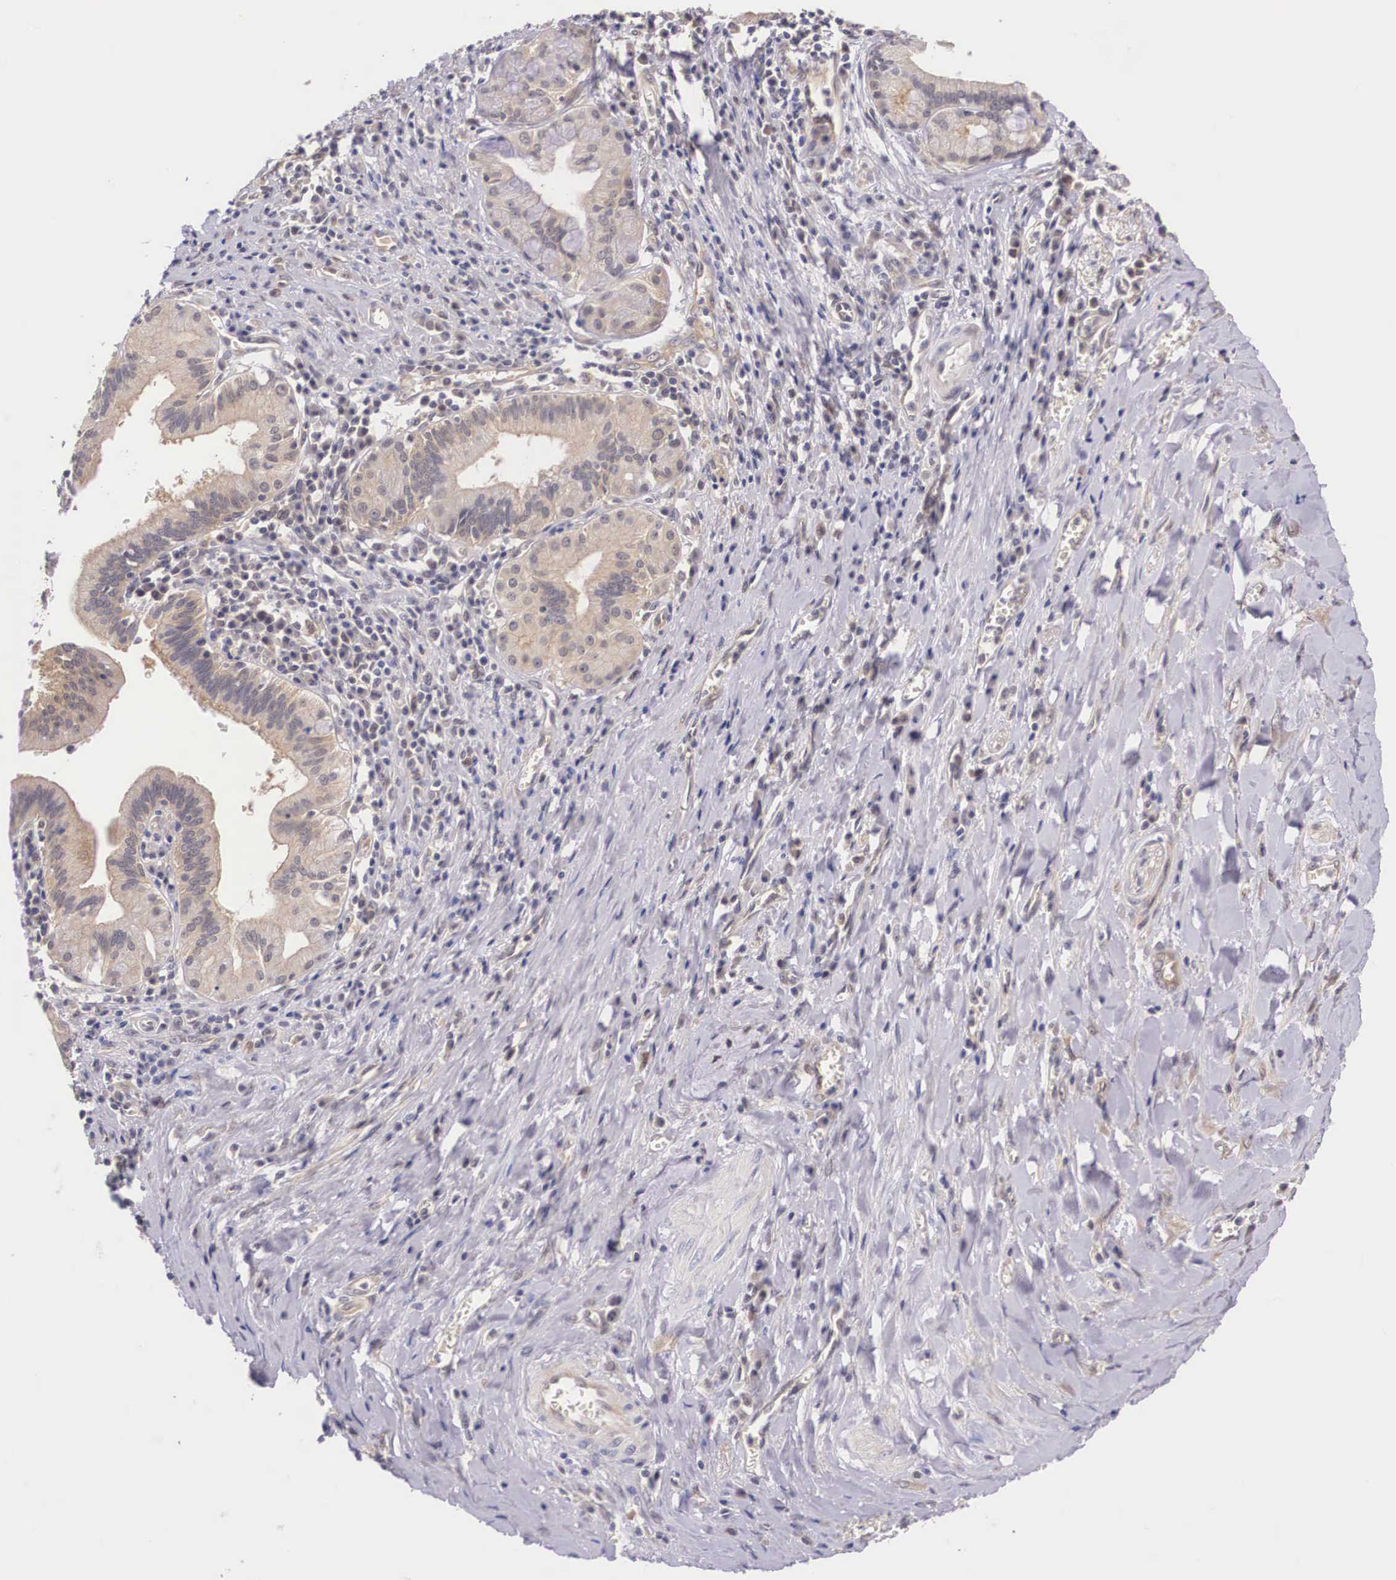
{"staining": {"intensity": "weak", "quantity": "25%-75%", "location": "cytoplasmic/membranous"}, "tissue": "pancreatic cancer", "cell_type": "Tumor cells", "image_type": "cancer", "snomed": [{"axis": "morphology", "description": "Adenocarcinoma, NOS"}, {"axis": "topography", "description": "Pancreas"}], "caption": "Pancreatic adenocarcinoma was stained to show a protein in brown. There is low levels of weak cytoplasmic/membranous positivity in about 25%-75% of tumor cells.", "gene": "IGBP1", "patient": {"sex": "male", "age": 69}}